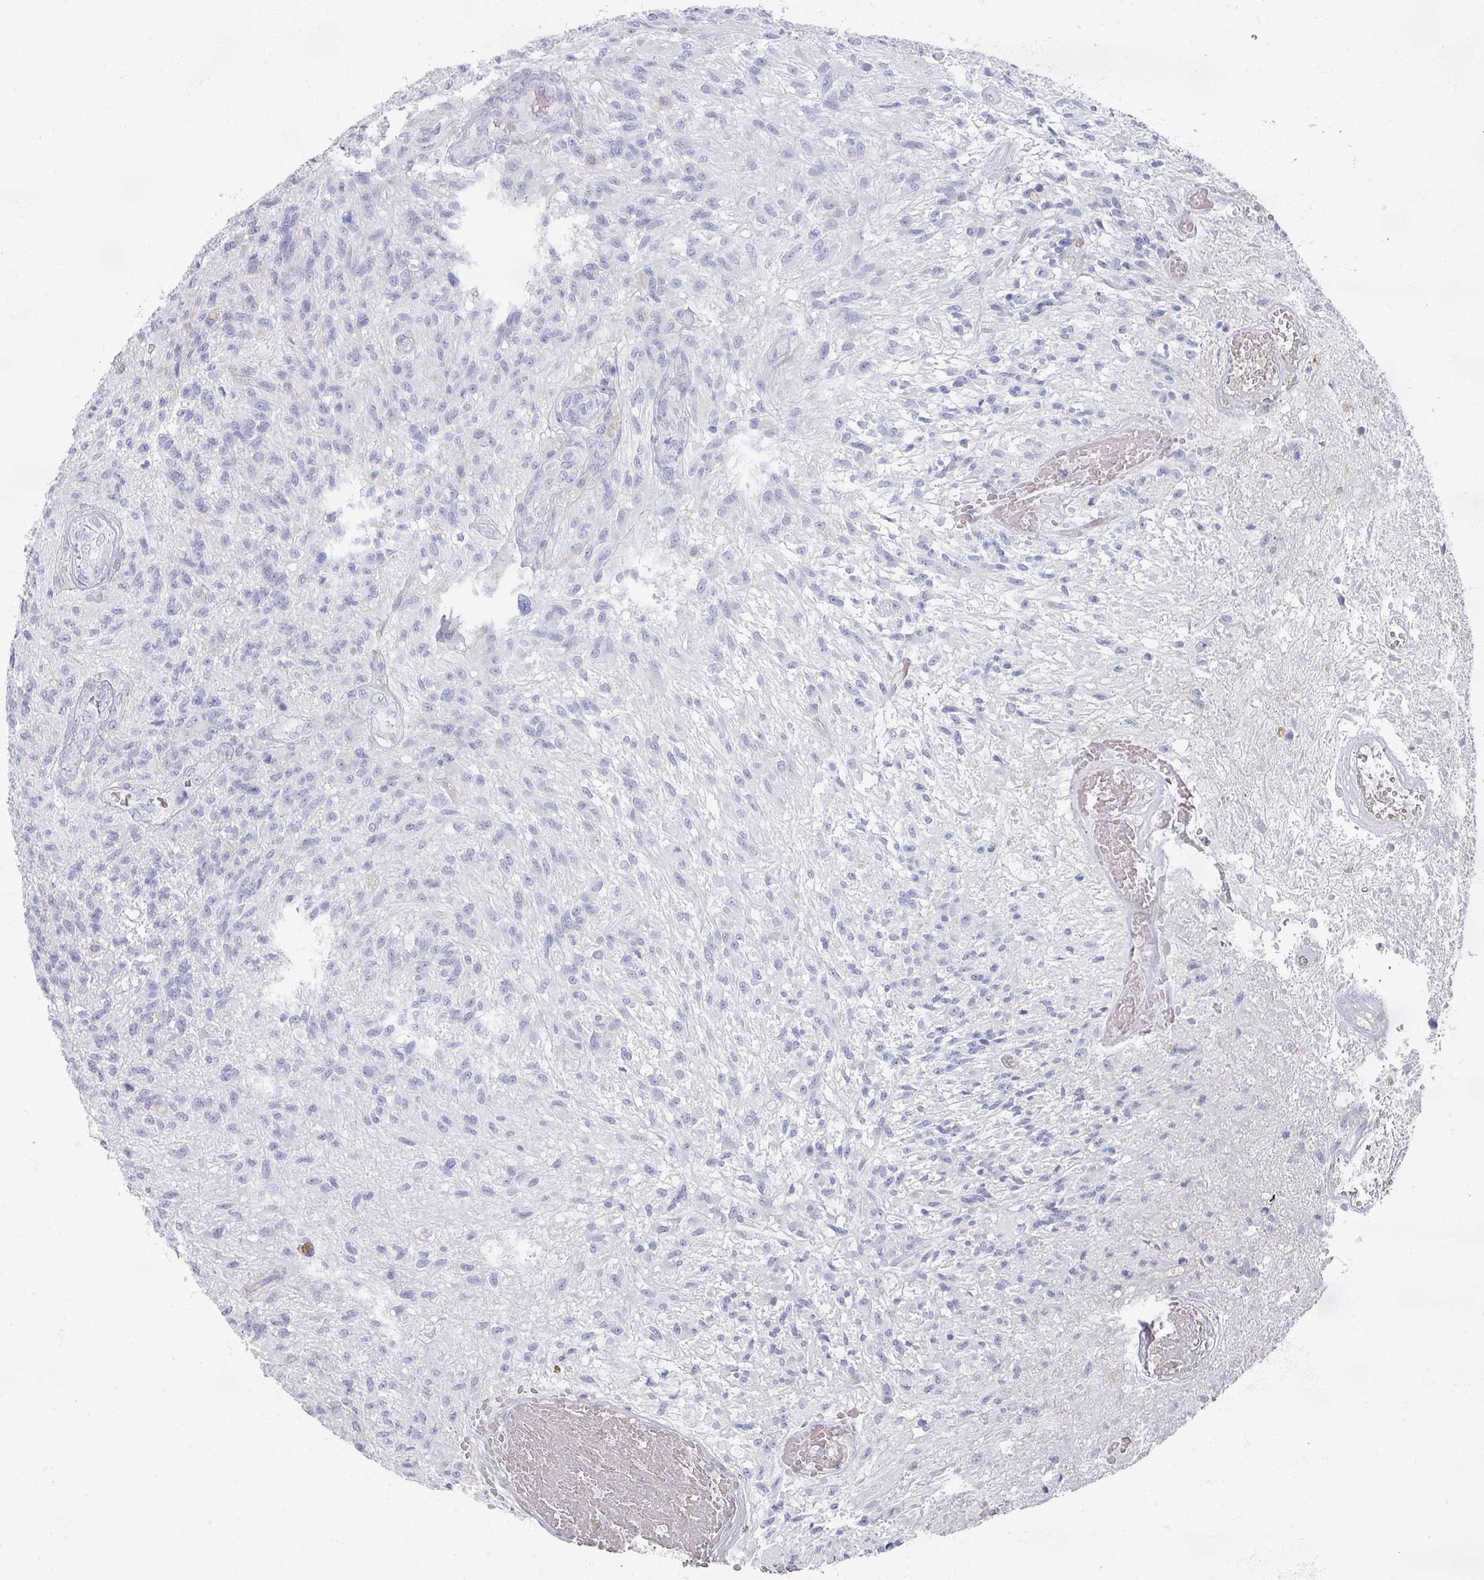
{"staining": {"intensity": "negative", "quantity": "none", "location": "none"}, "tissue": "glioma", "cell_type": "Tumor cells", "image_type": "cancer", "snomed": [{"axis": "morphology", "description": "Glioma, malignant, High grade"}, {"axis": "topography", "description": "Brain"}], "caption": "The IHC photomicrograph has no significant expression in tumor cells of glioma tissue. (DAB (3,3'-diaminobenzidine) immunohistochemistry with hematoxylin counter stain).", "gene": "OMG", "patient": {"sex": "male", "age": 56}}